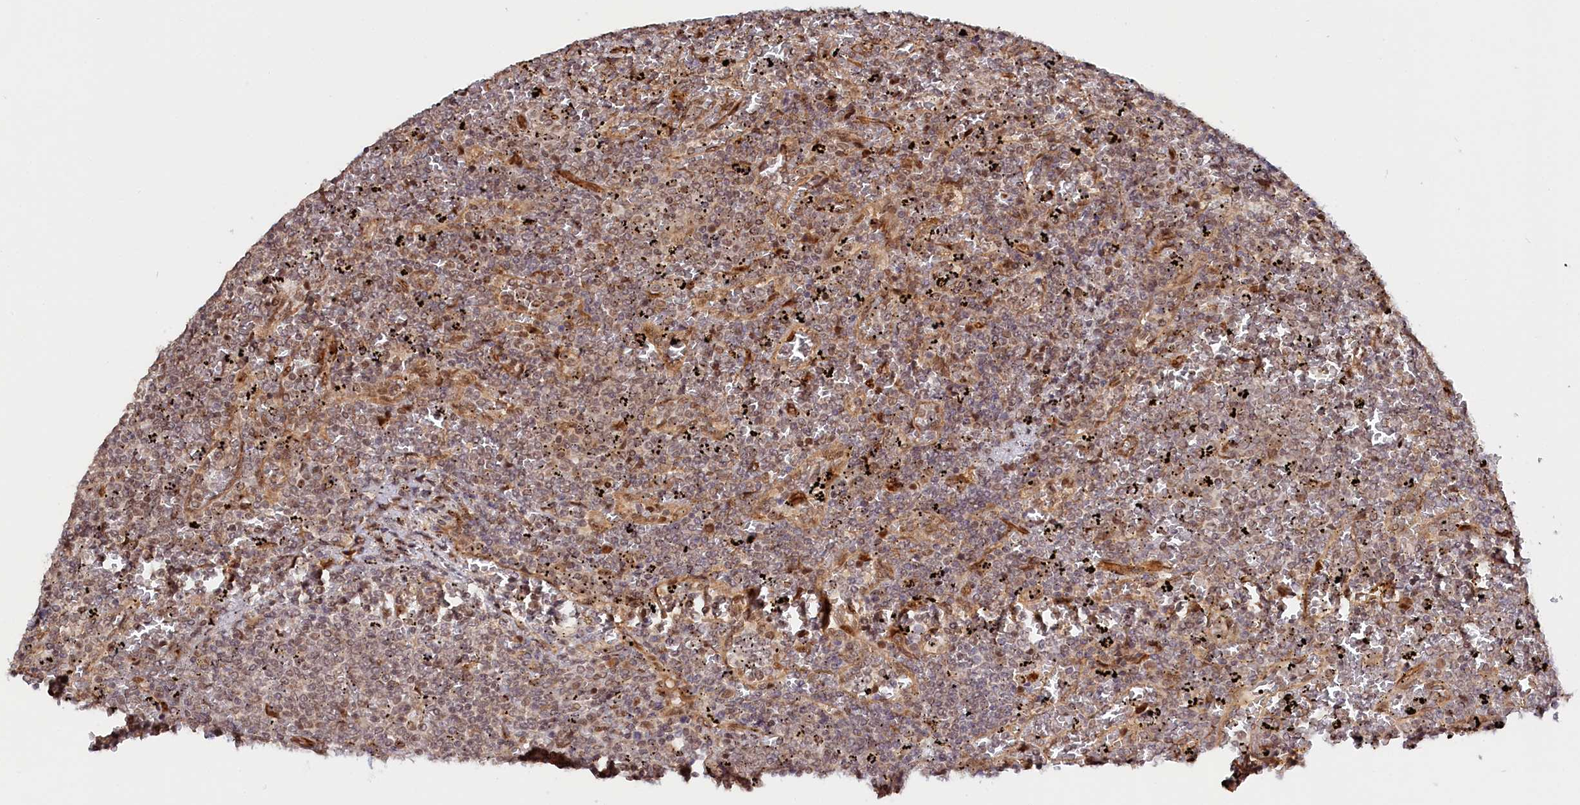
{"staining": {"intensity": "weak", "quantity": "25%-75%", "location": "nuclear"}, "tissue": "lymphoma", "cell_type": "Tumor cells", "image_type": "cancer", "snomed": [{"axis": "morphology", "description": "Malignant lymphoma, non-Hodgkin's type, Low grade"}, {"axis": "topography", "description": "Spleen"}], "caption": "Weak nuclear expression is identified in about 25%-75% of tumor cells in malignant lymphoma, non-Hodgkin's type (low-grade).", "gene": "ANKRD24", "patient": {"sex": "female", "age": 77}}